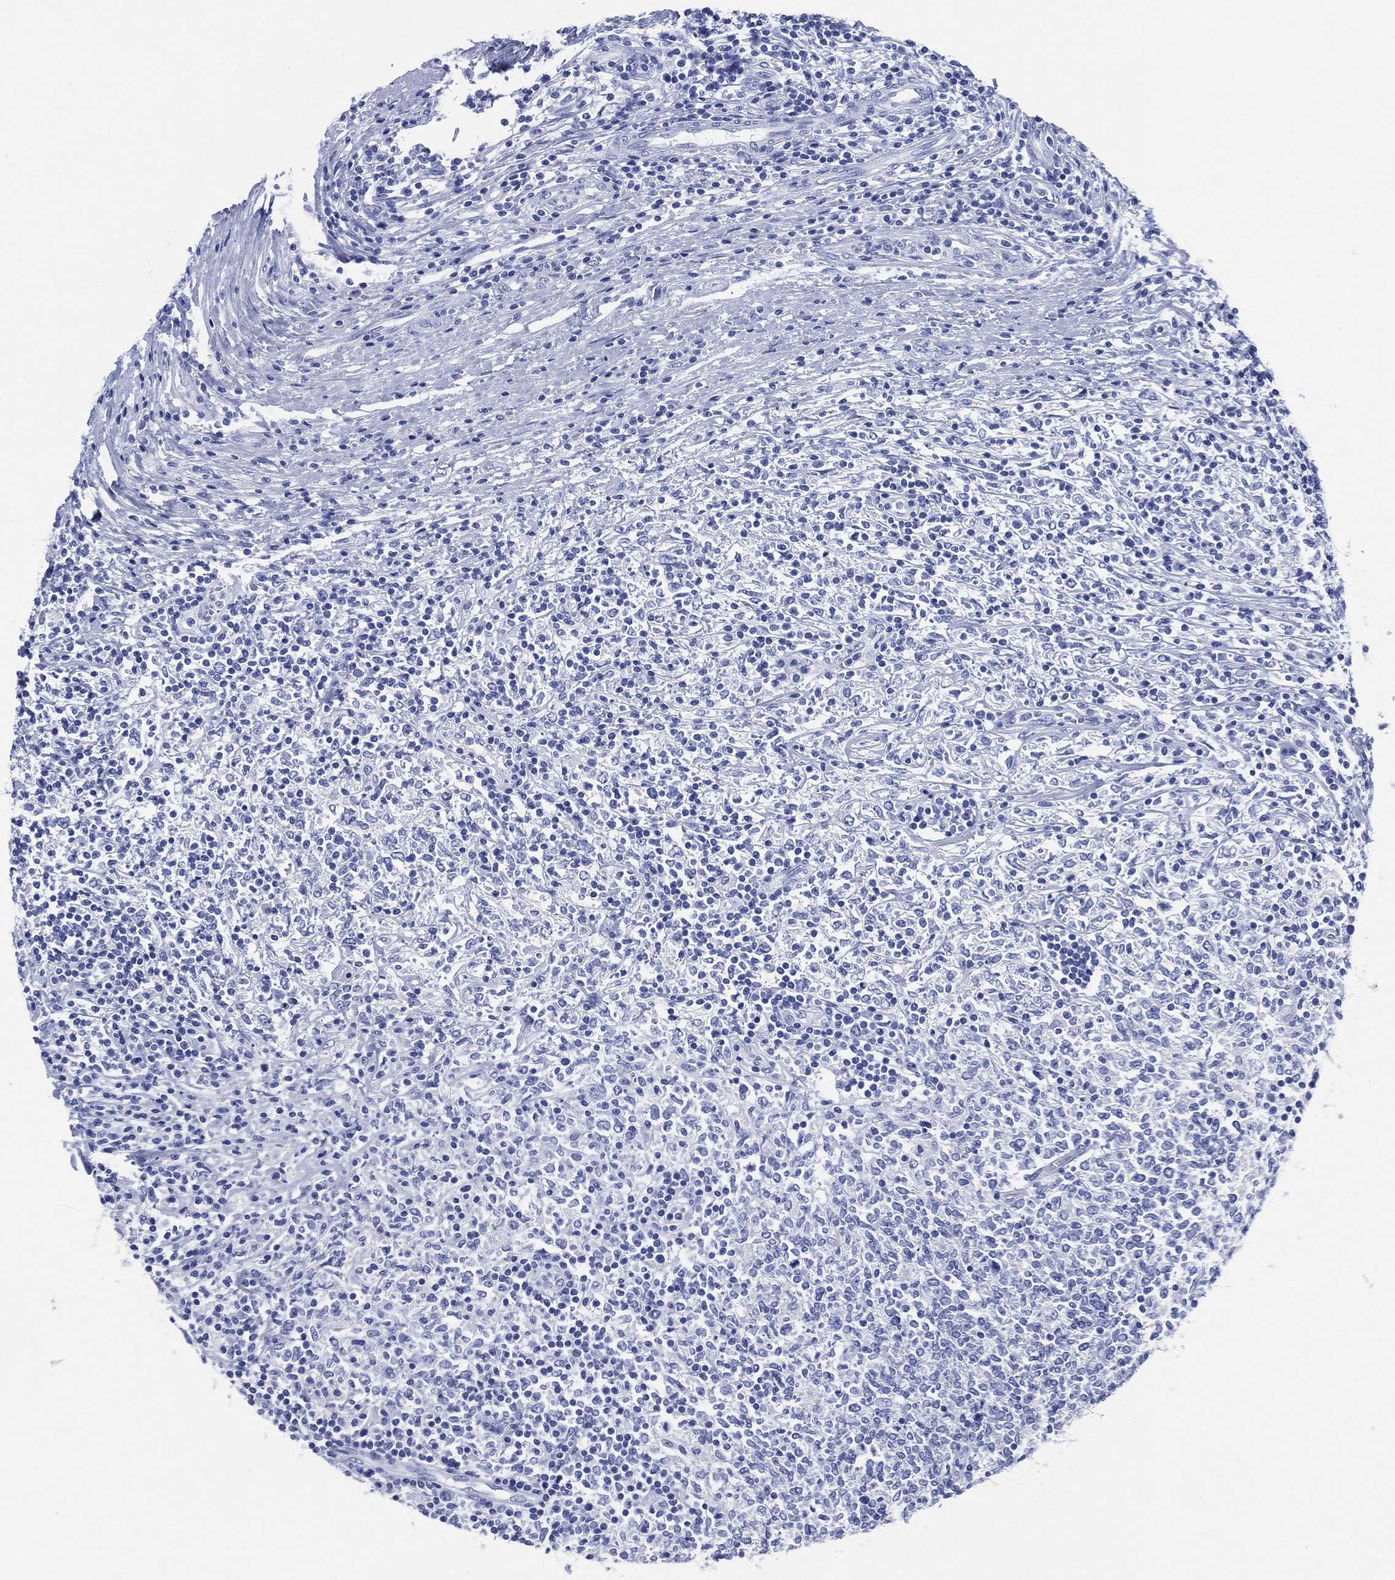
{"staining": {"intensity": "negative", "quantity": "none", "location": "none"}, "tissue": "lymphoma", "cell_type": "Tumor cells", "image_type": "cancer", "snomed": [{"axis": "morphology", "description": "Malignant lymphoma, non-Hodgkin's type, High grade"}, {"axis": "topography", "description": "Lymph node"}], "caption": "Image shows no significant protein positivity in tumor cells of high-grade malignant lymphoma, non-Hodgkin's type.", "gene": "SIGLECL1", "patient": {"sex": "female", "age": 84}}